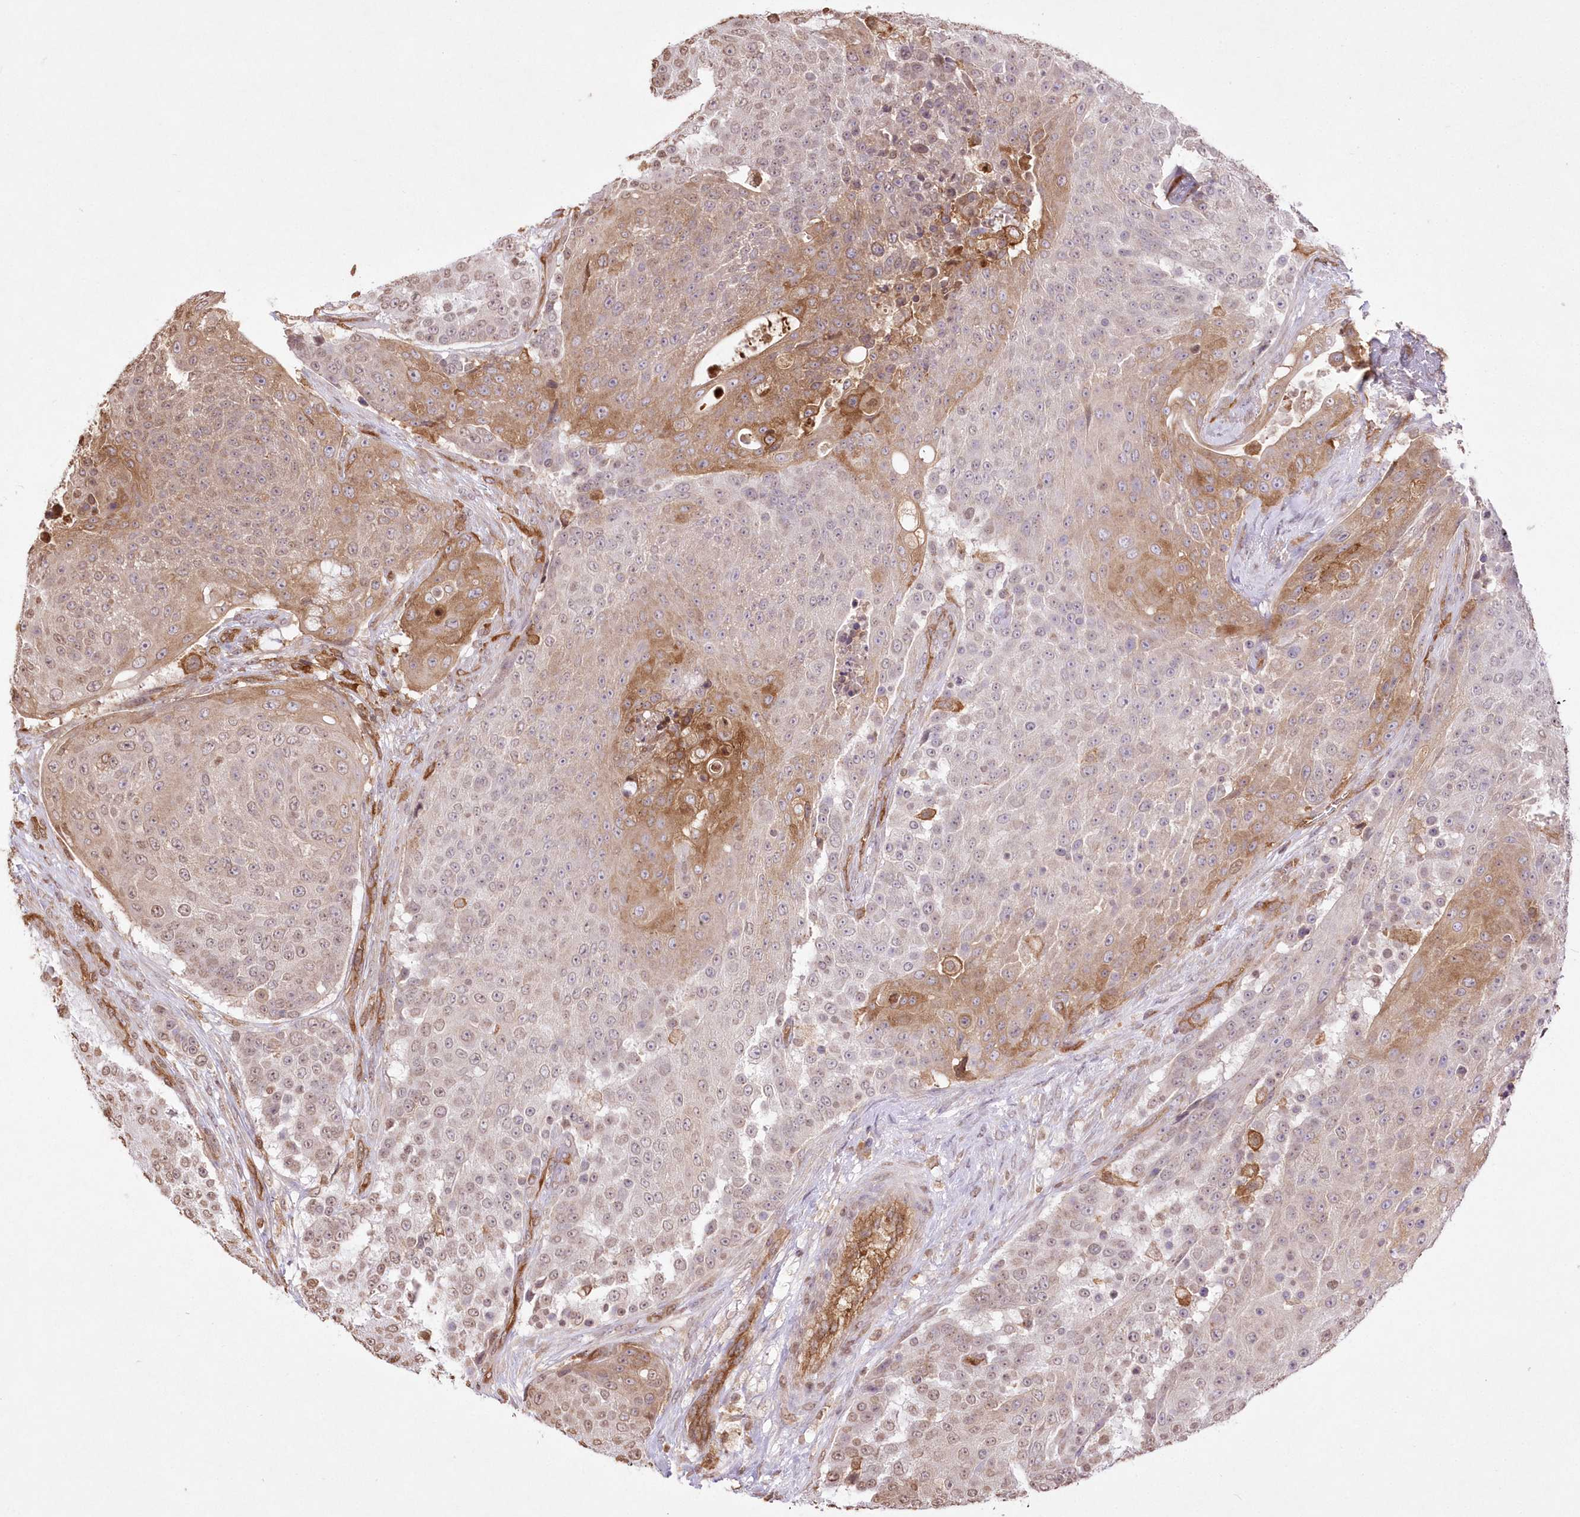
{"staining": {"intensity": "moderate", "quantity": "25%-75%", "location": "cytoplasmic/membranous,nuclear"}, "tissue": "urothelial cancer", "cell_type": "Tumor cells", "image_type": "cancer", "snomed": [{"axis": "morphology", "description": "Urothelial carcinoma, High grade"}, {"axis": "topography", "description": "Urinary bladder"}], "caption": "IHC of high-grade urothelial carcinoma displays medium levels of moderate cytoplasmic/membranous and nuclear expression in about 25%-75% of tumor cells. (Brightfield microscopy of DAB IHC at high magnification).", "gene": "FCHO2", "patient": {"sex": "female", "age": 63}}